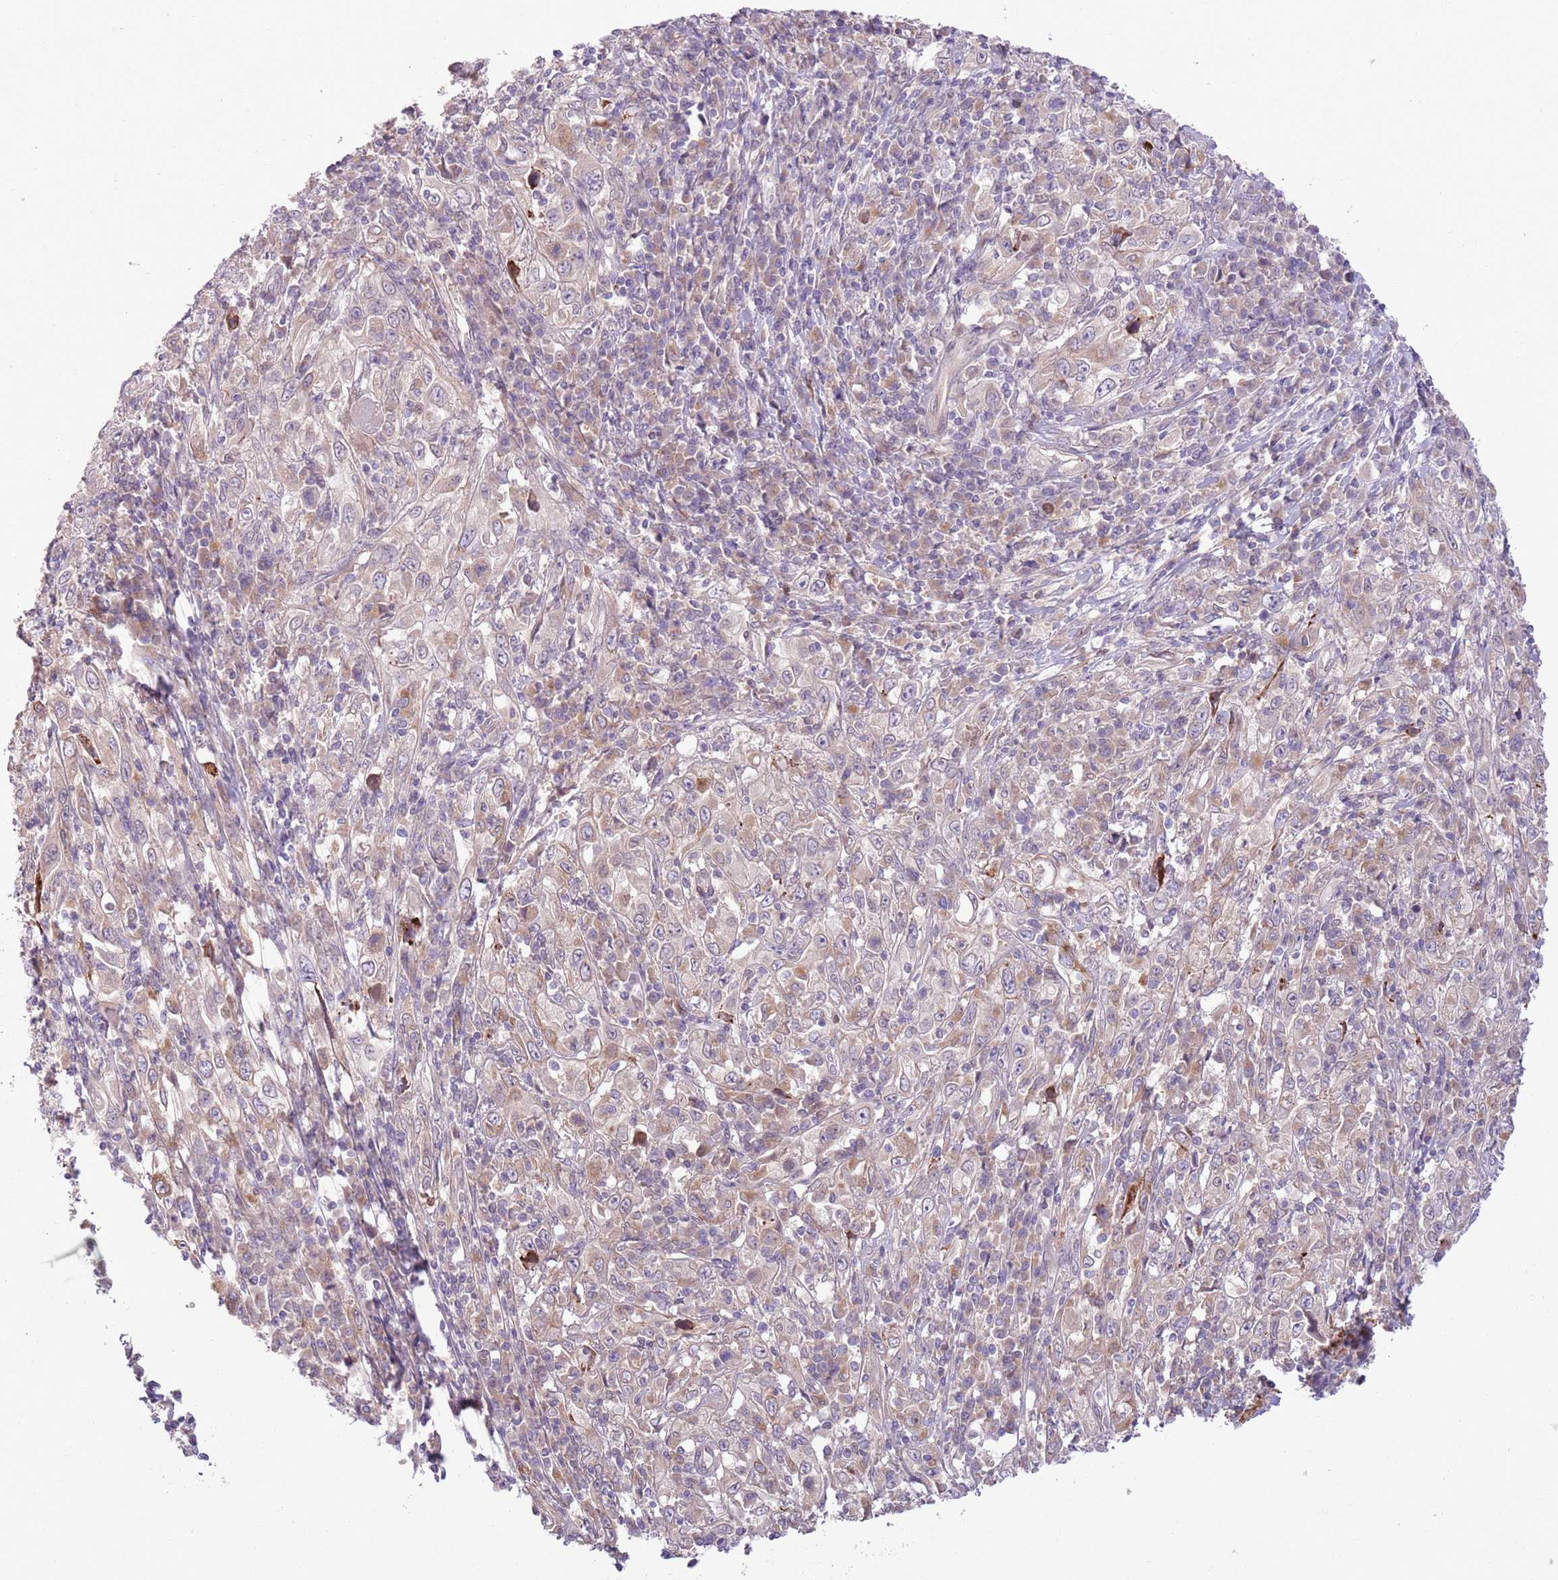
{"staining": {"intensity": "moderate", "quantity": "25%-75%", "location": "cytoplasmic/membranous"}, "tissue": "cervical cancer", "cell_type": "Tumor cells", "image_type": "cancer", "snomed": [{"axis": "morphology", "description": "Squamous cell carcinoma, NOS"}, {"axis": "topography", "description": "Cervix"}], "caption": "Protein analysis of cervical cancer (squamous cell carcinoma) tissue shows moderate cytoplasmic/membranous expression in approximately 25%-75% of tumor cells. The staining is performed using DAB (3,3'-diaminobenzidine) brown chromogen to label protein expression. The nuclei are counter-stained blue using hematoxylin.", "gene": "CCND2", "patient": {"sex": "female", "age": 46}}